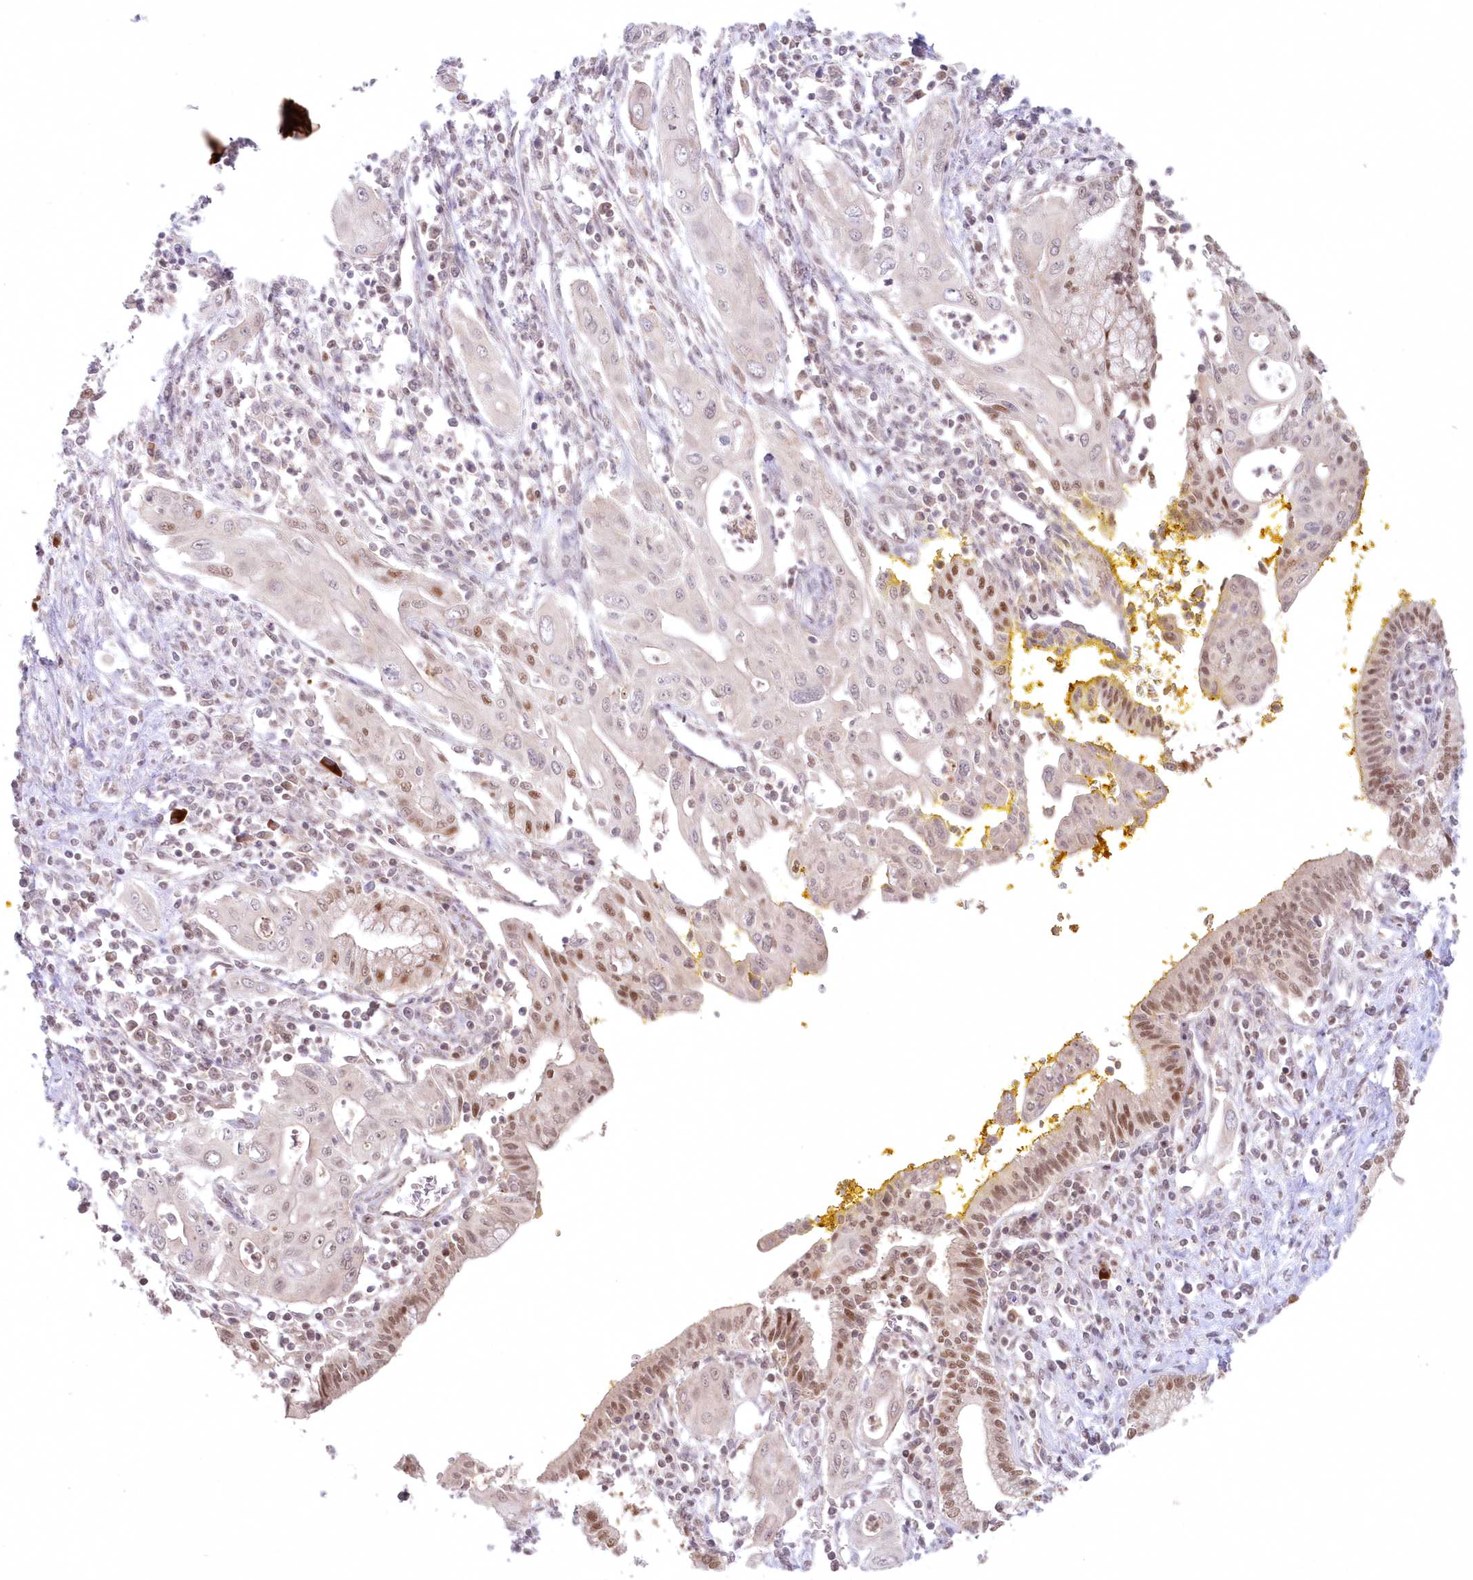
{"staining": {"intensity": "moderate", "quantity": "<25%", "location": "nuclear"}, "tissue": "pancreatic cancer", "cell_type": "Tumor cells", "image_type": "cancer", "snomed": [{"axis": "morphology", "description": "Adenocarcinoma, NOS"}, {"axis": "topography", "description": "Pancreas"}], "caption": "Approximately <25% of tumor cells in human pancreatic cancer (adenocarcinoma) display moderate nuclear protein expression as visualized by brown immunohistochemical staining.", "gene": "ASCC1", "patient": {"sex": "male", "age": 58}}